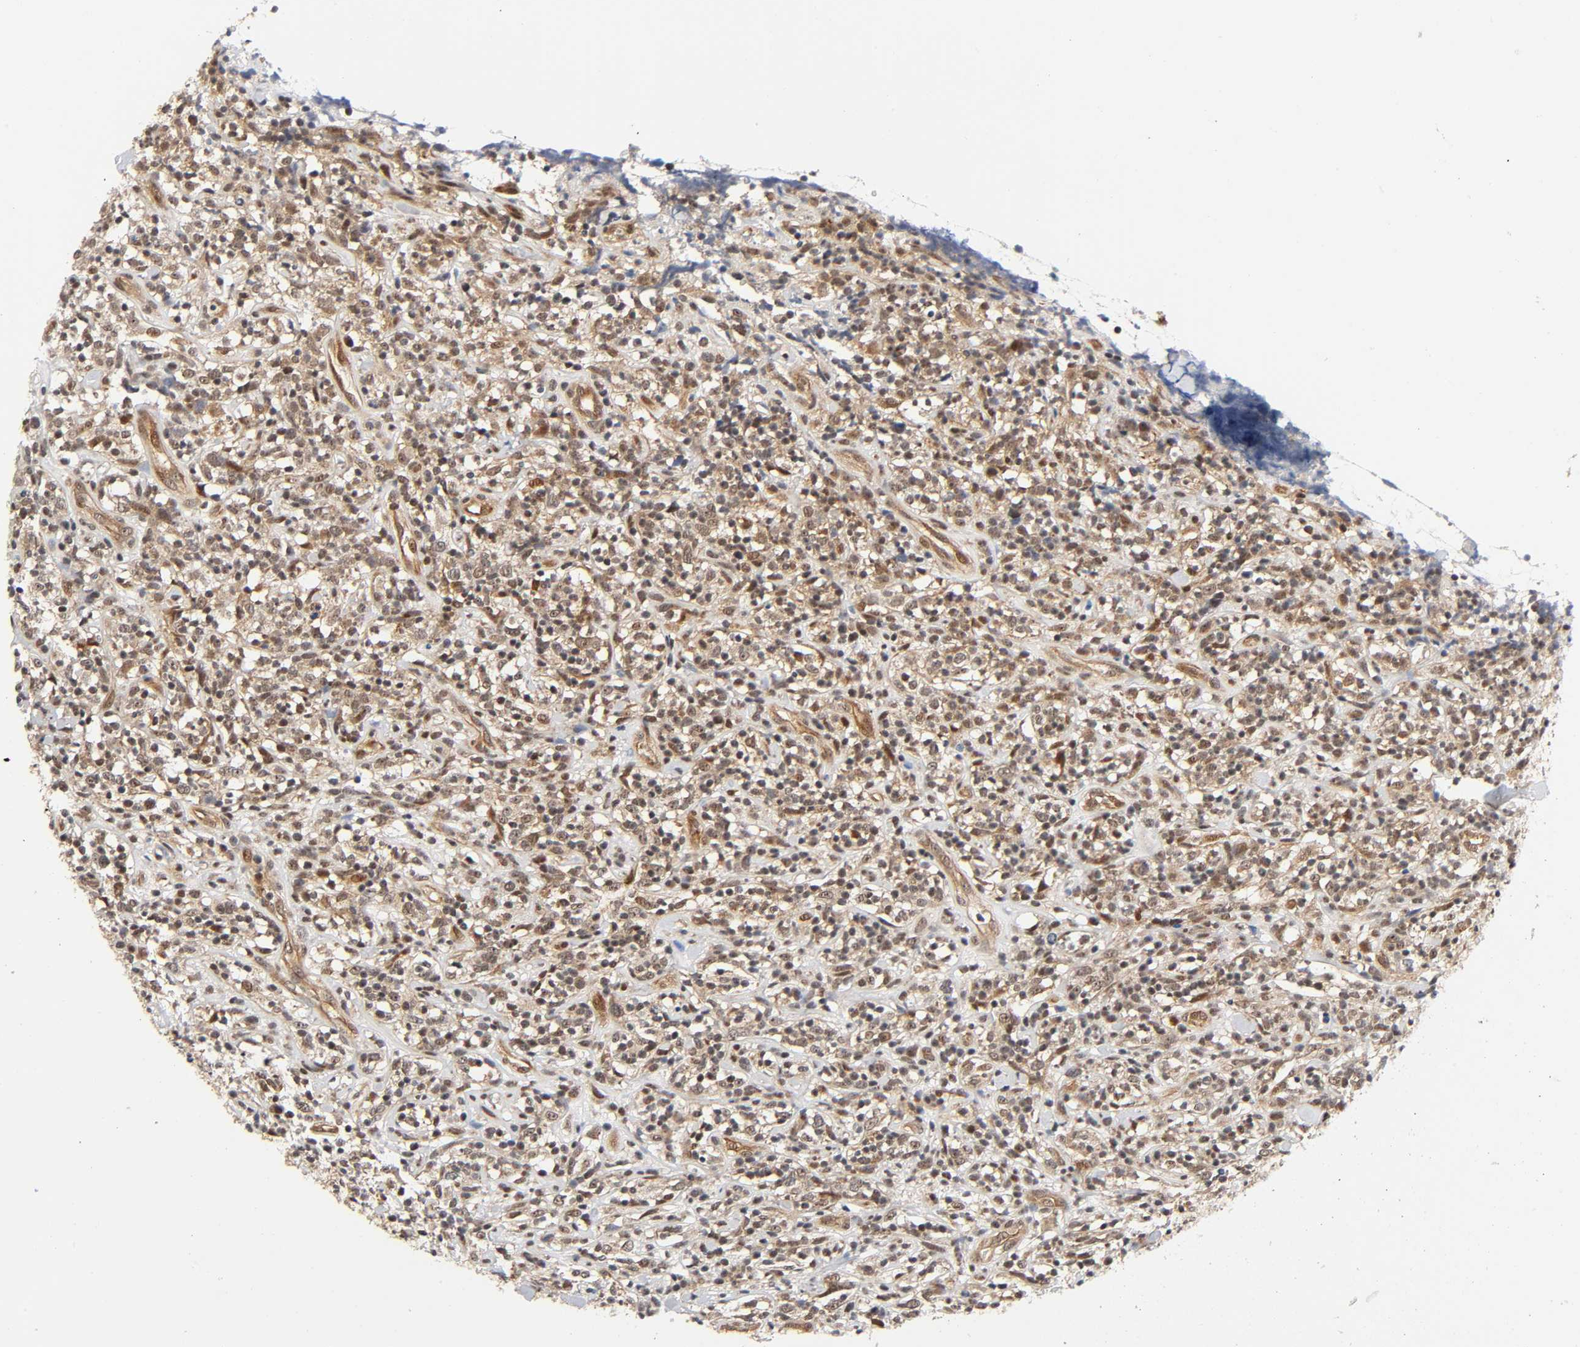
{"staining": {"intensity": "weak", "quantity": "25%-75%", "location": "cytoplasmic/membranous,nuclear"}, "tissue": "lymphoma", "cell_type": "Tumor cells", "image_type": "cancer", "snomed": [{"axis": "morphology", "description": "Malignant lymphoma, non-Hodgkin's type, High grade"}, {"axis": "topography", "description": "Lymph node"}], "caption": "An IHC image of tumor tissue is shown. Protein staining in brown highlights weak cytoplasmic/membranous and nuclear positivity in lymphoma within tumor cells. The staining was performed using DAB to visualize the protein expression in brown, while the nuclei were stained in blue with hematoxylin (Magnification: 20x).", "gene": "IQCJ-SCHIP1", "patient": {"sex": "female", "age": 73}}